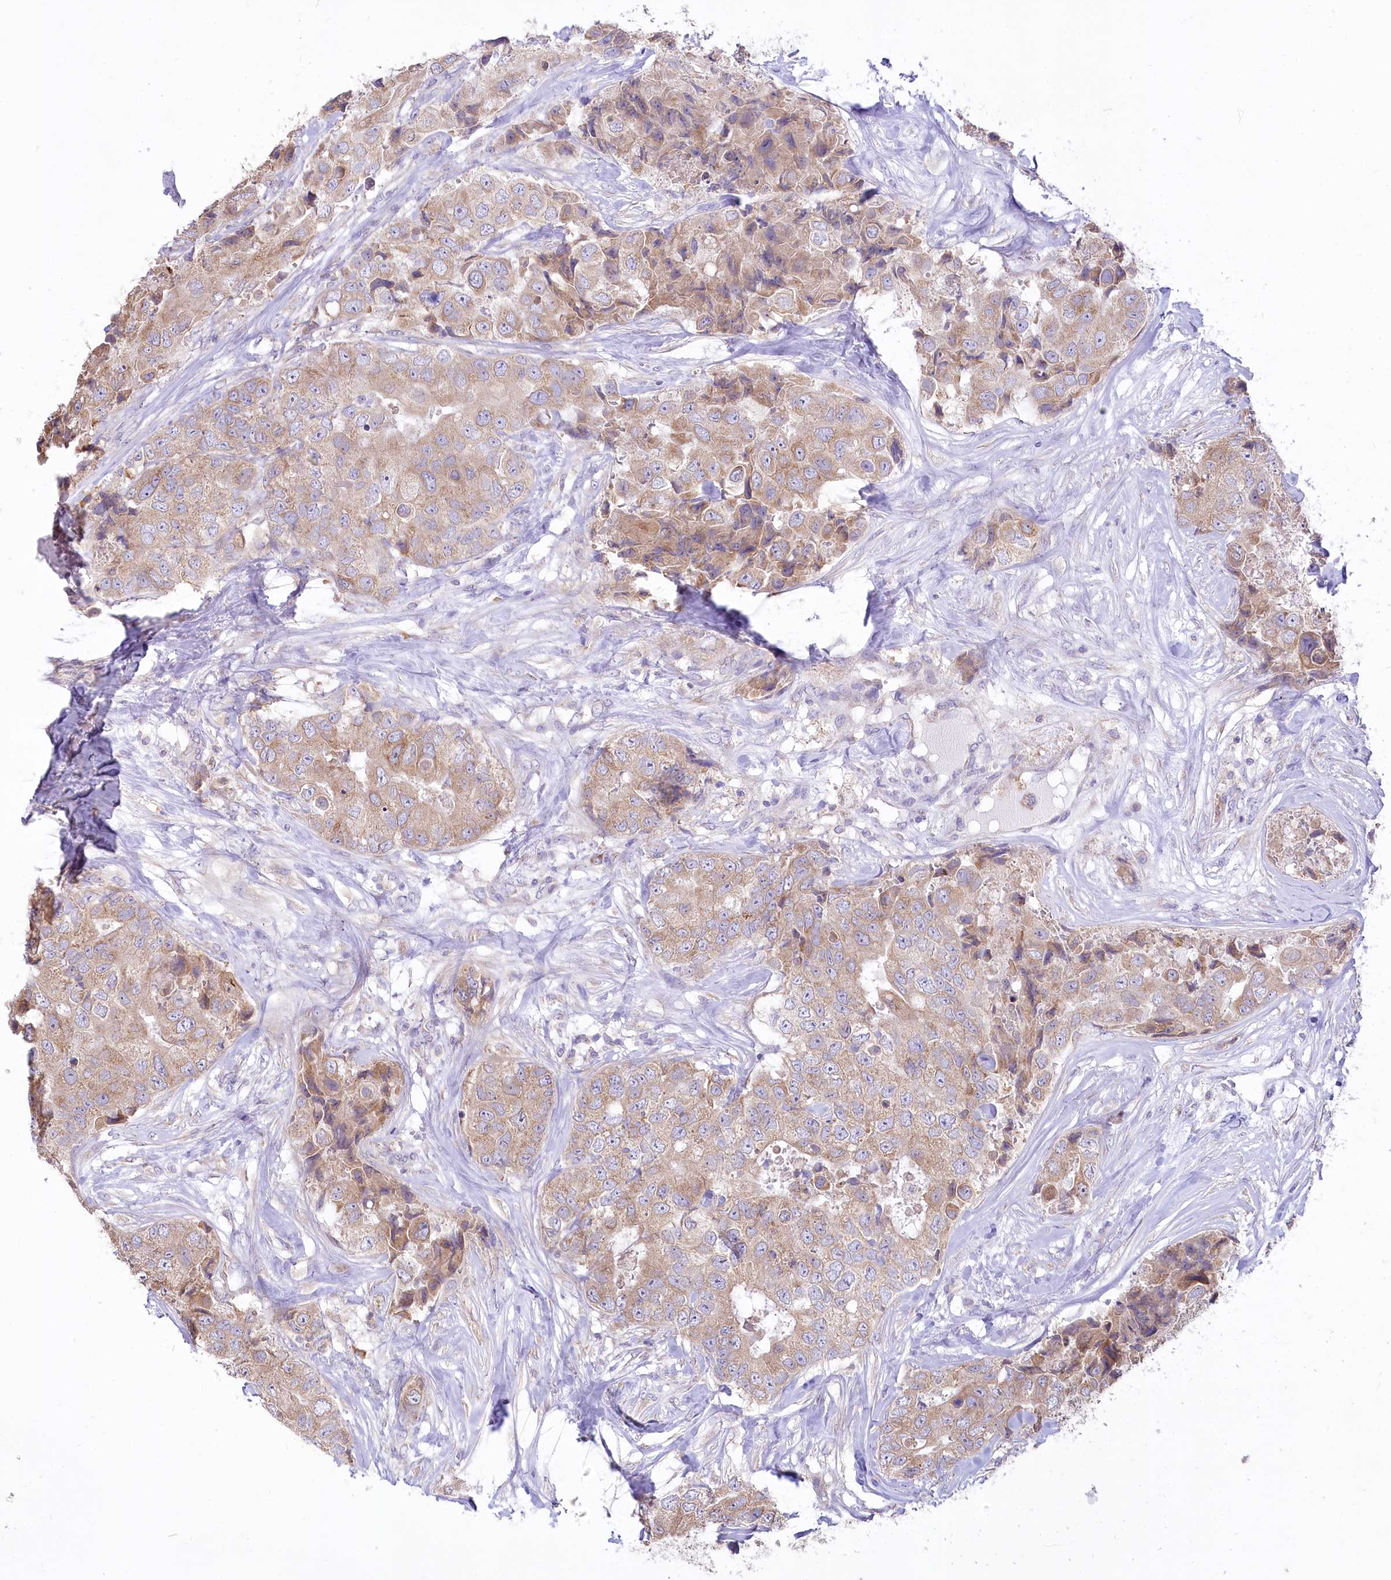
{"staining": {"intensity": "moderate", "quantity": ">75%", "location": "cytoplasmic/membranous"}, "tissue": "breast cancer", "cell_type": "Tumor cells", "image_type": "cancer", "snomed": [{"axis": "morphology", "description": "Duct carcinoma"}, {"axis": "topography", "description": "Breast"}], "caption": "Brown immunohistochemical staining in human breast cancer demonstrates moderate cytoplasmic/membranous expression in about >75% of tumor cells.", "gene": "STT3B", "patient": {"sex": "female", "age": 62}}